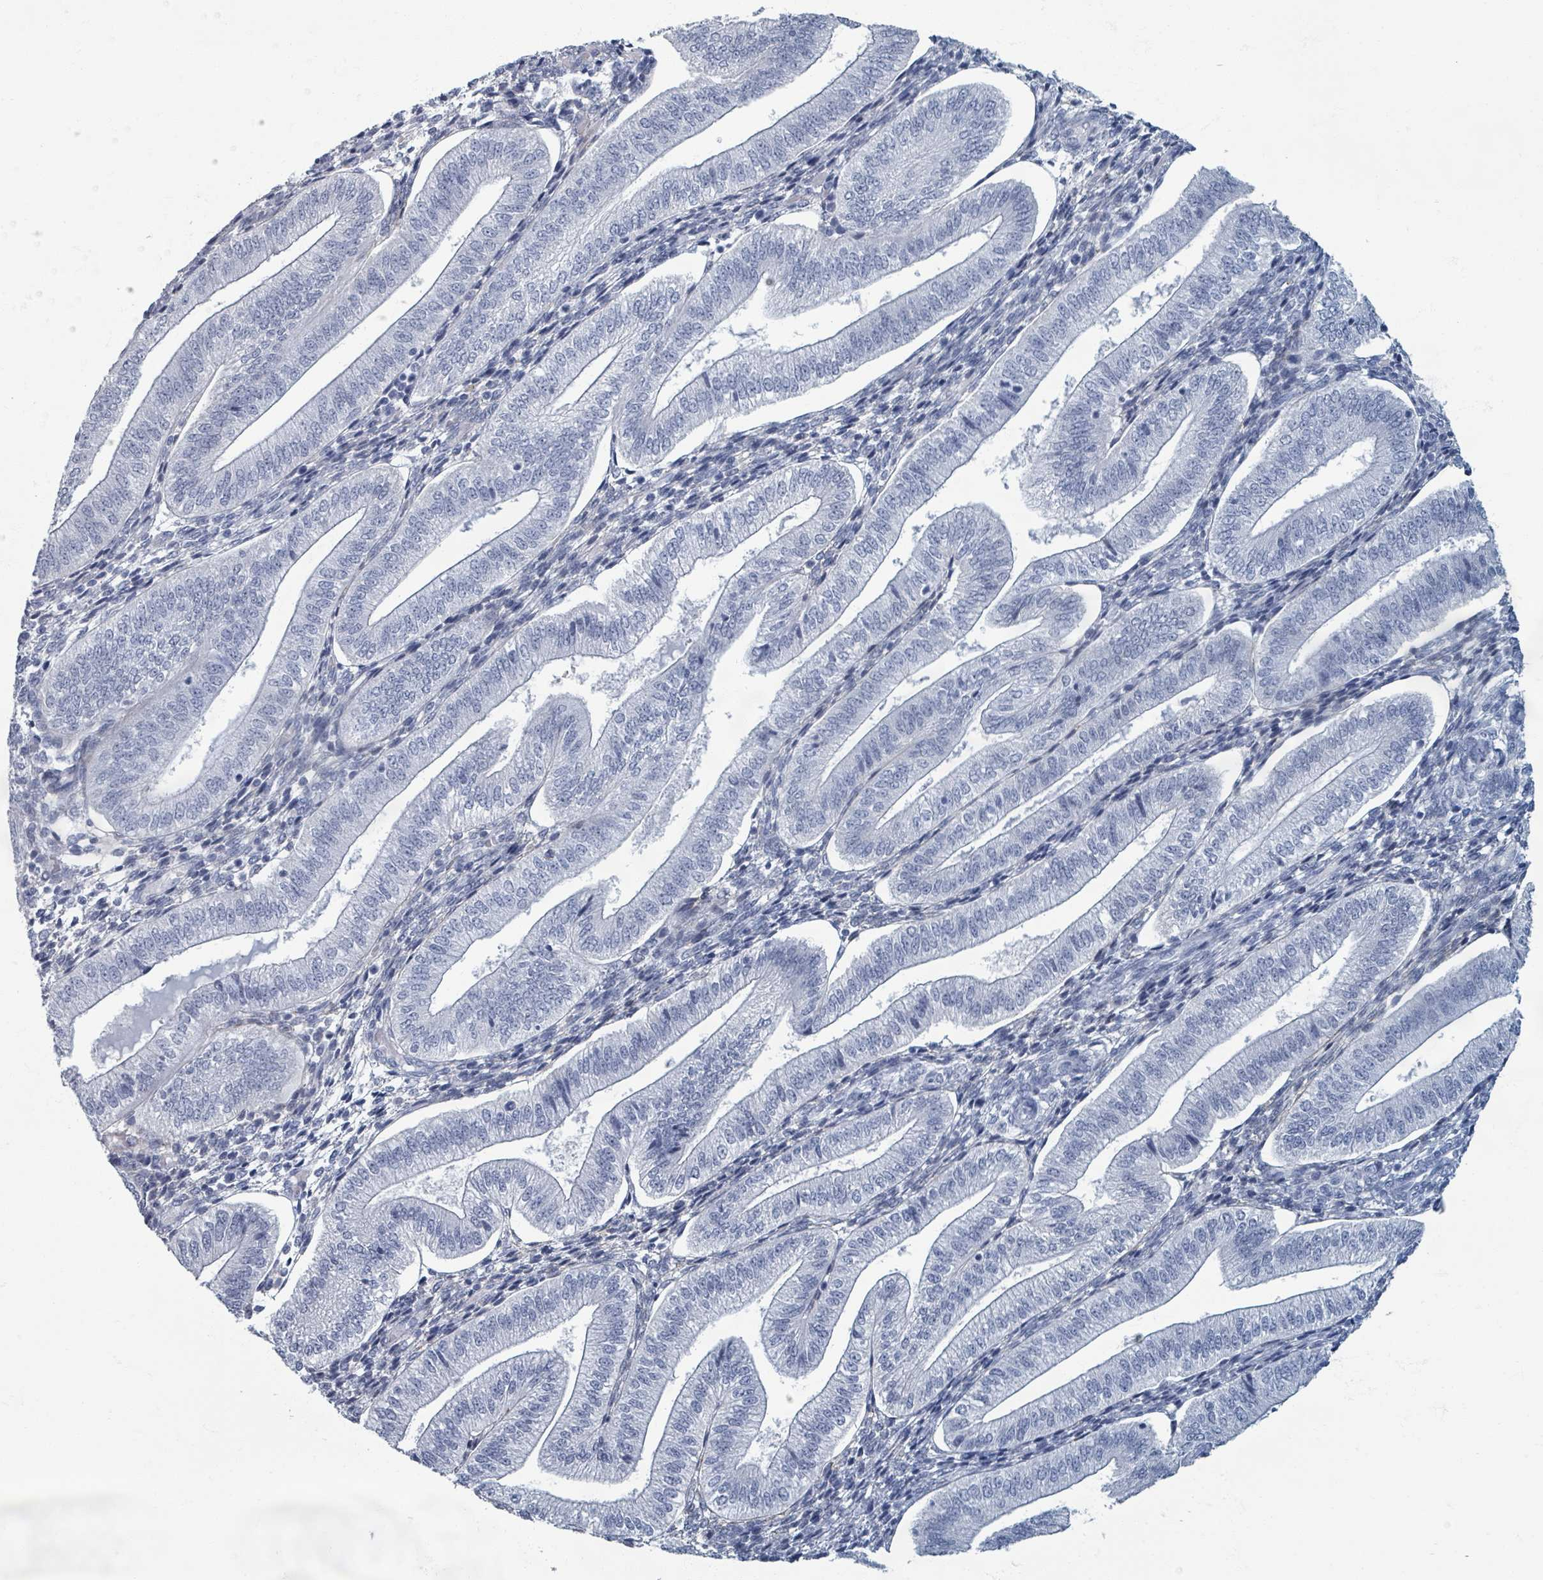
{"staining": {"intensity": "negative", "quantity": "none", "location": "none"}, "tissue": "endometrium", "cell_type": "Cells in endometrial stroma", "image_type": "normal", "snomed": [{"axis": "morphology", "description": "Normal tissue, NOS"}, {"axis": "topography", "description": "Endometrium"}], "caption": "IHC of unremarkable endometrium reveals no positivity in cells in endometrial stroma.", "gene": "TAS2R1", "patient": {"sex": "female", "age": 34}}